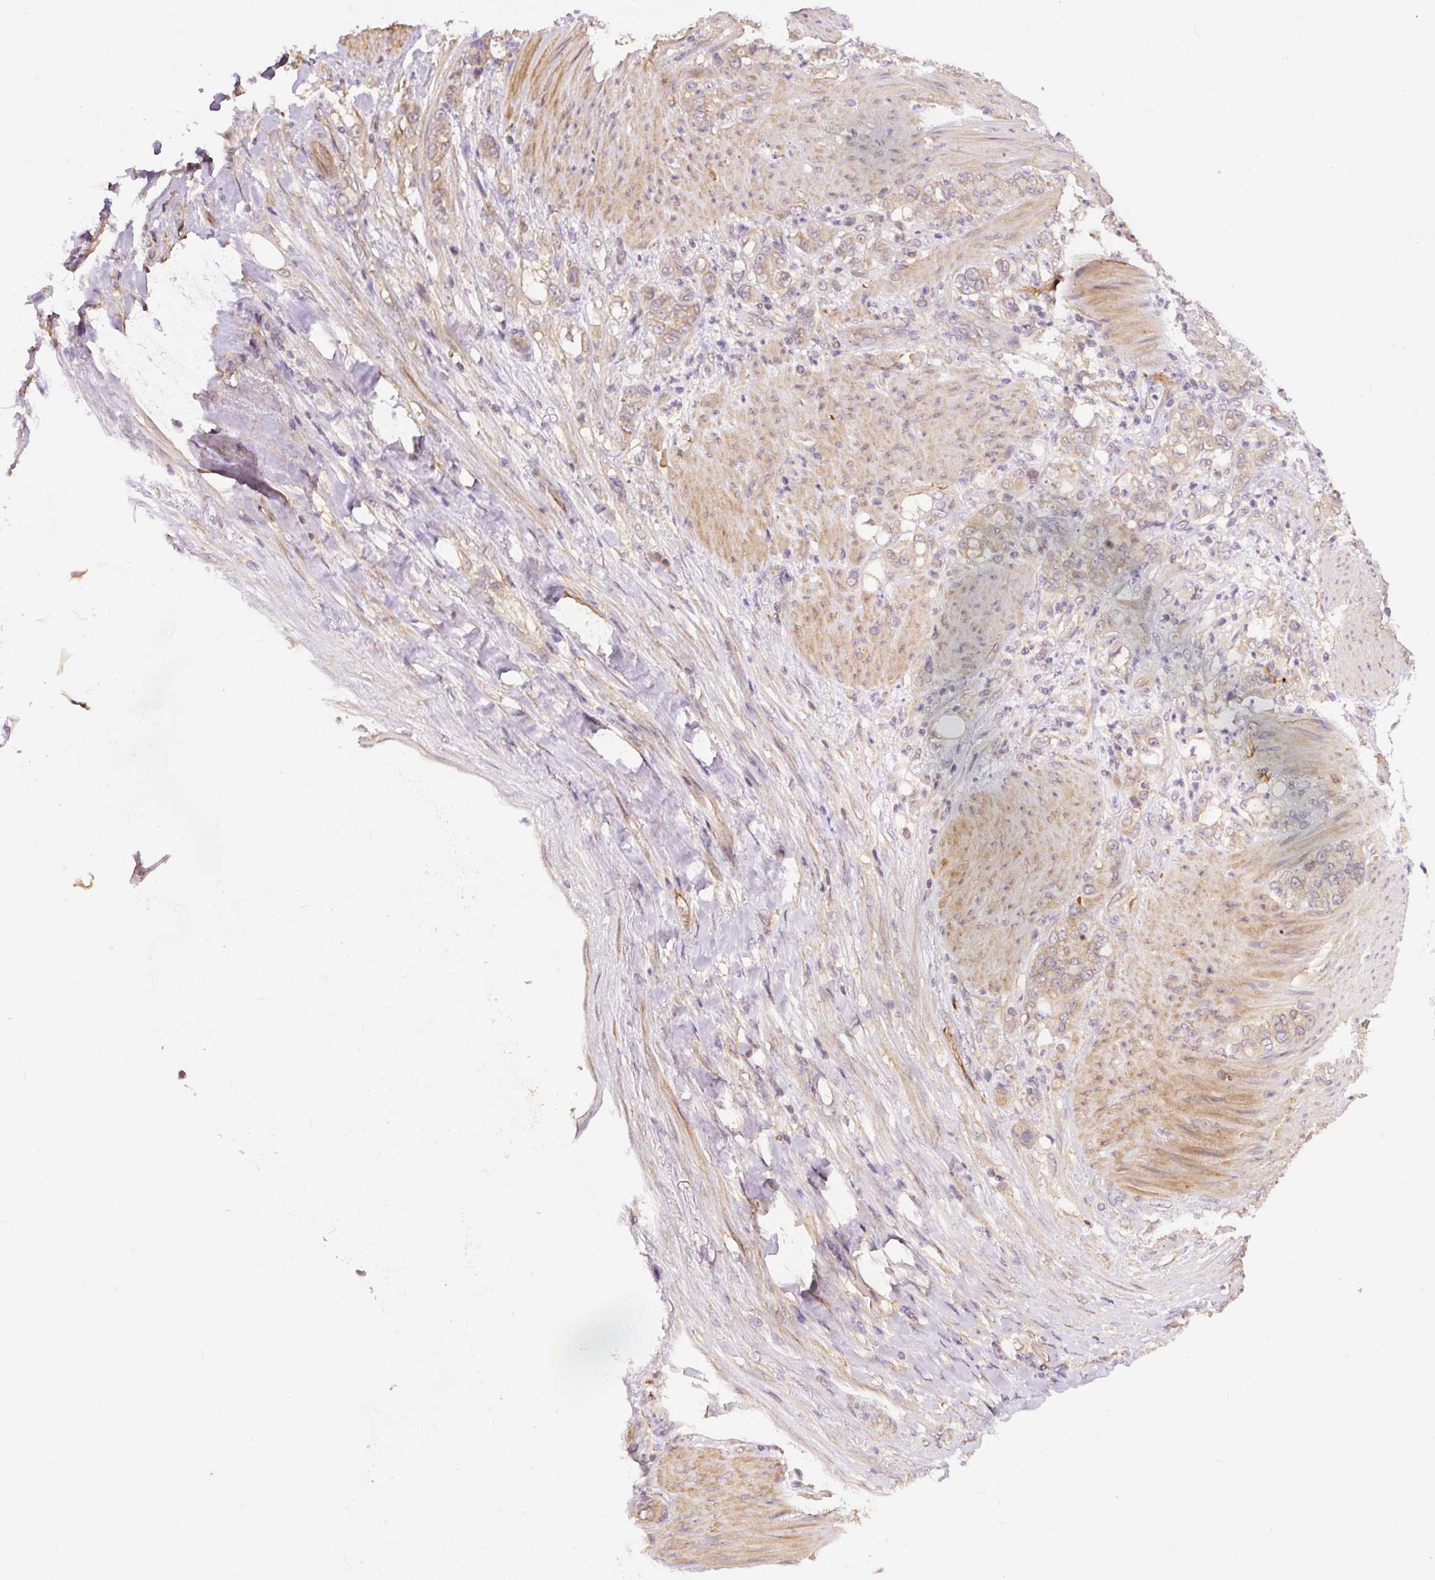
{"staining": {"intensity": "moderate", "quantity": "<25%", "location": "cytoplasmic/membranous"}, "tissue": "stomach cancer", "cell_type": "Tumor cells", "image_type": "cancer", "snomed": [{"axis": "morphology", "description": "Adenocarcinoma, NOS"}, {"axis": "topography", "description": "Stomach"}], "caption": "Brown immunohistochemical staining in human adenocarcinoma (stomach) demonstrates moderate cytoplasmic/membranous staining in about <25% of tumor cells.", "gene": "COX8A", "patient": {"sex": "female", "age": 79}}